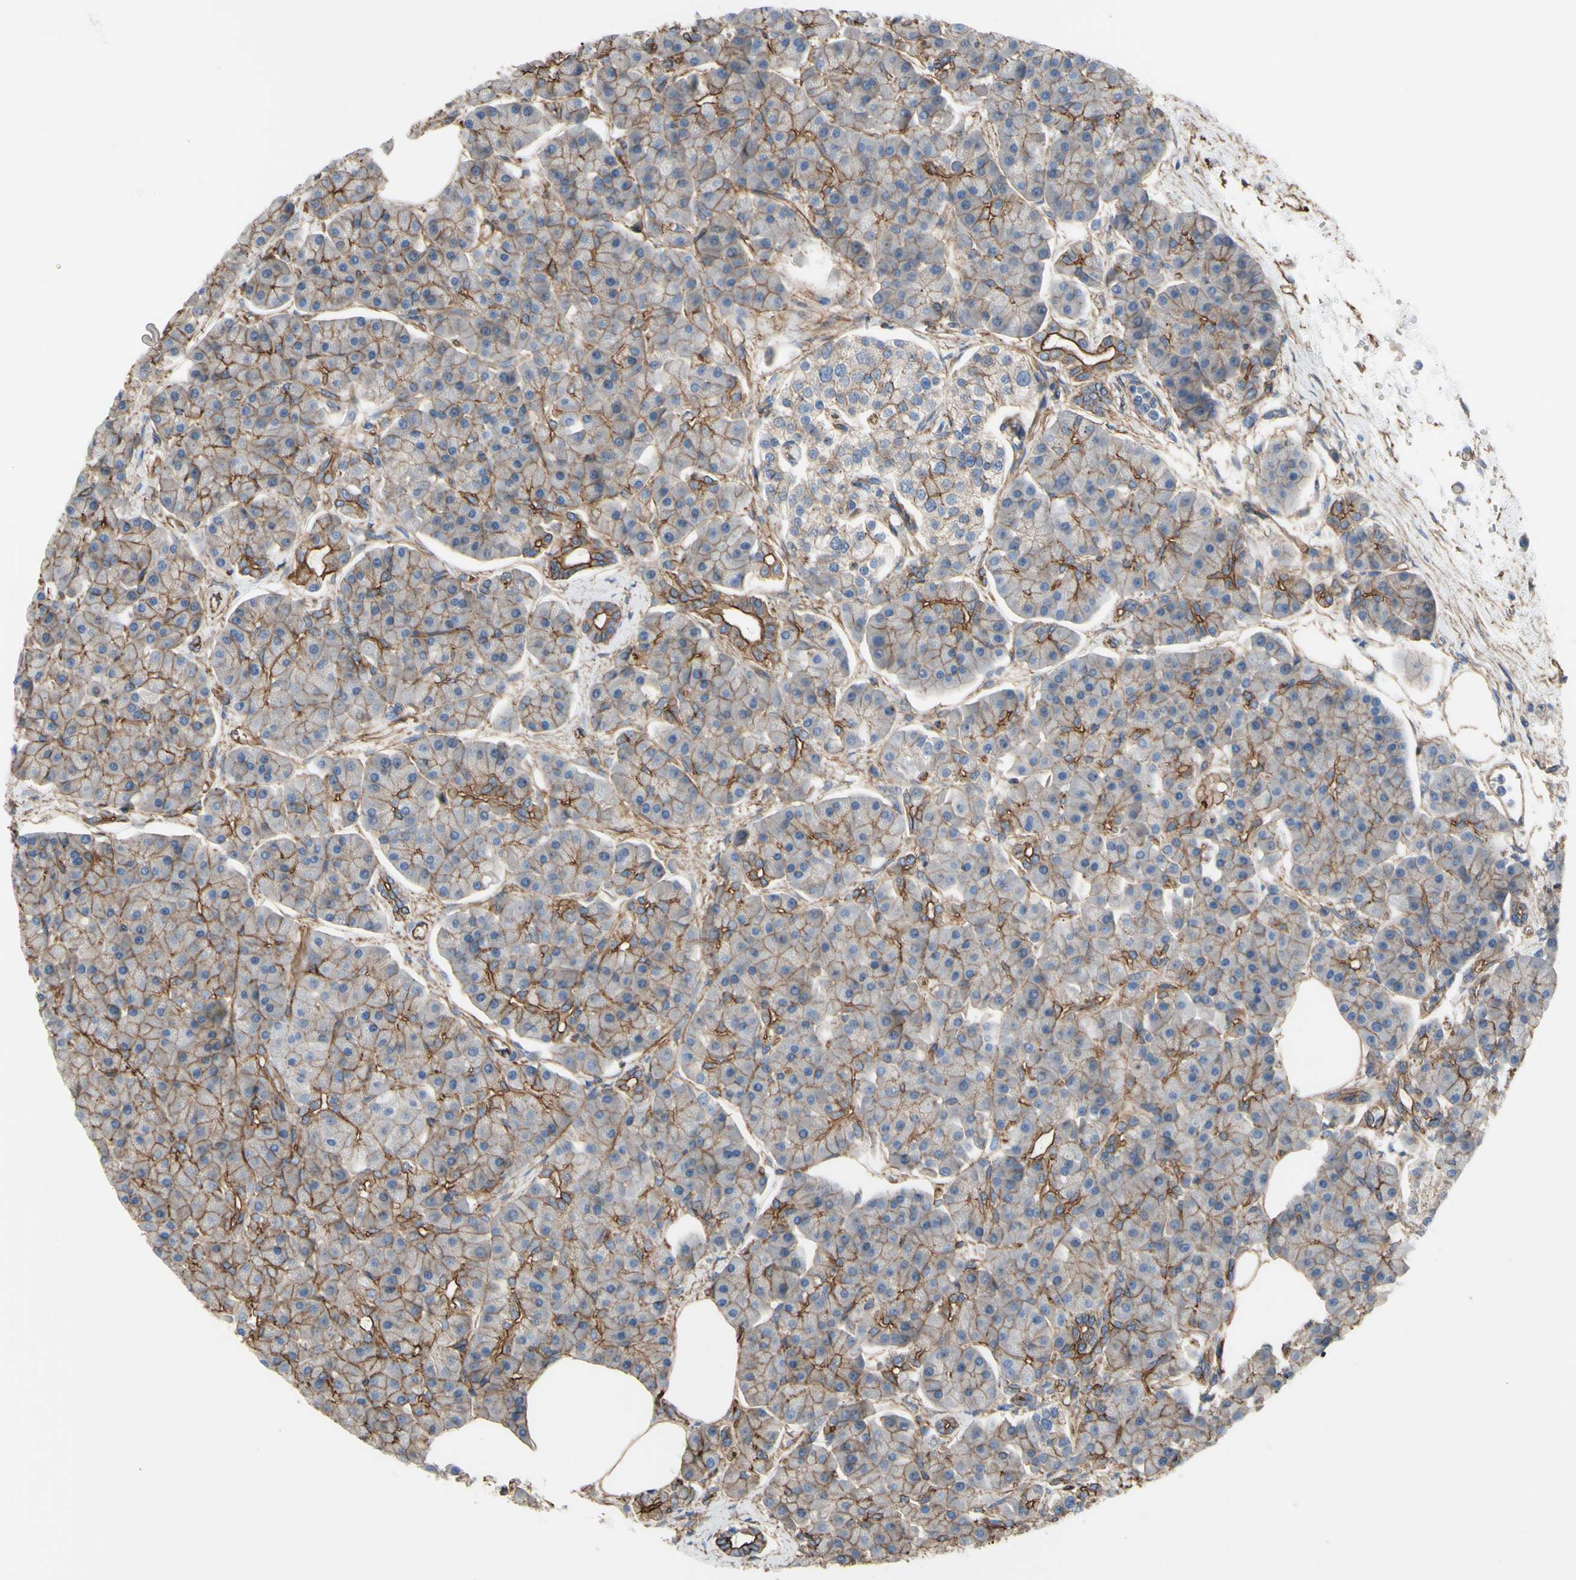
{"staining": {"intensity": "moderate", "quantity": ">75%", "location": "cytoplasmic/membranous"}, "tissue": "pancreas", "cell_type": "Exocrine glandular cells", "image_type": "normal", "snomed": [{"axis": "morphology", "description": "Normal tissue, NOS"}, {"axis": "topography", "description": "Pancreas"}], "caption": "IHC (DAB) staining of unremarkable human pancreas reveals moderate cytoplasmic/membranous protein expression in about >75% of exocrine glandular cells. The protein is shown in brown color, while the nuclei are stained blue.", "gene": "TPBG", "patient": {"sex": "female", "age": 70}}